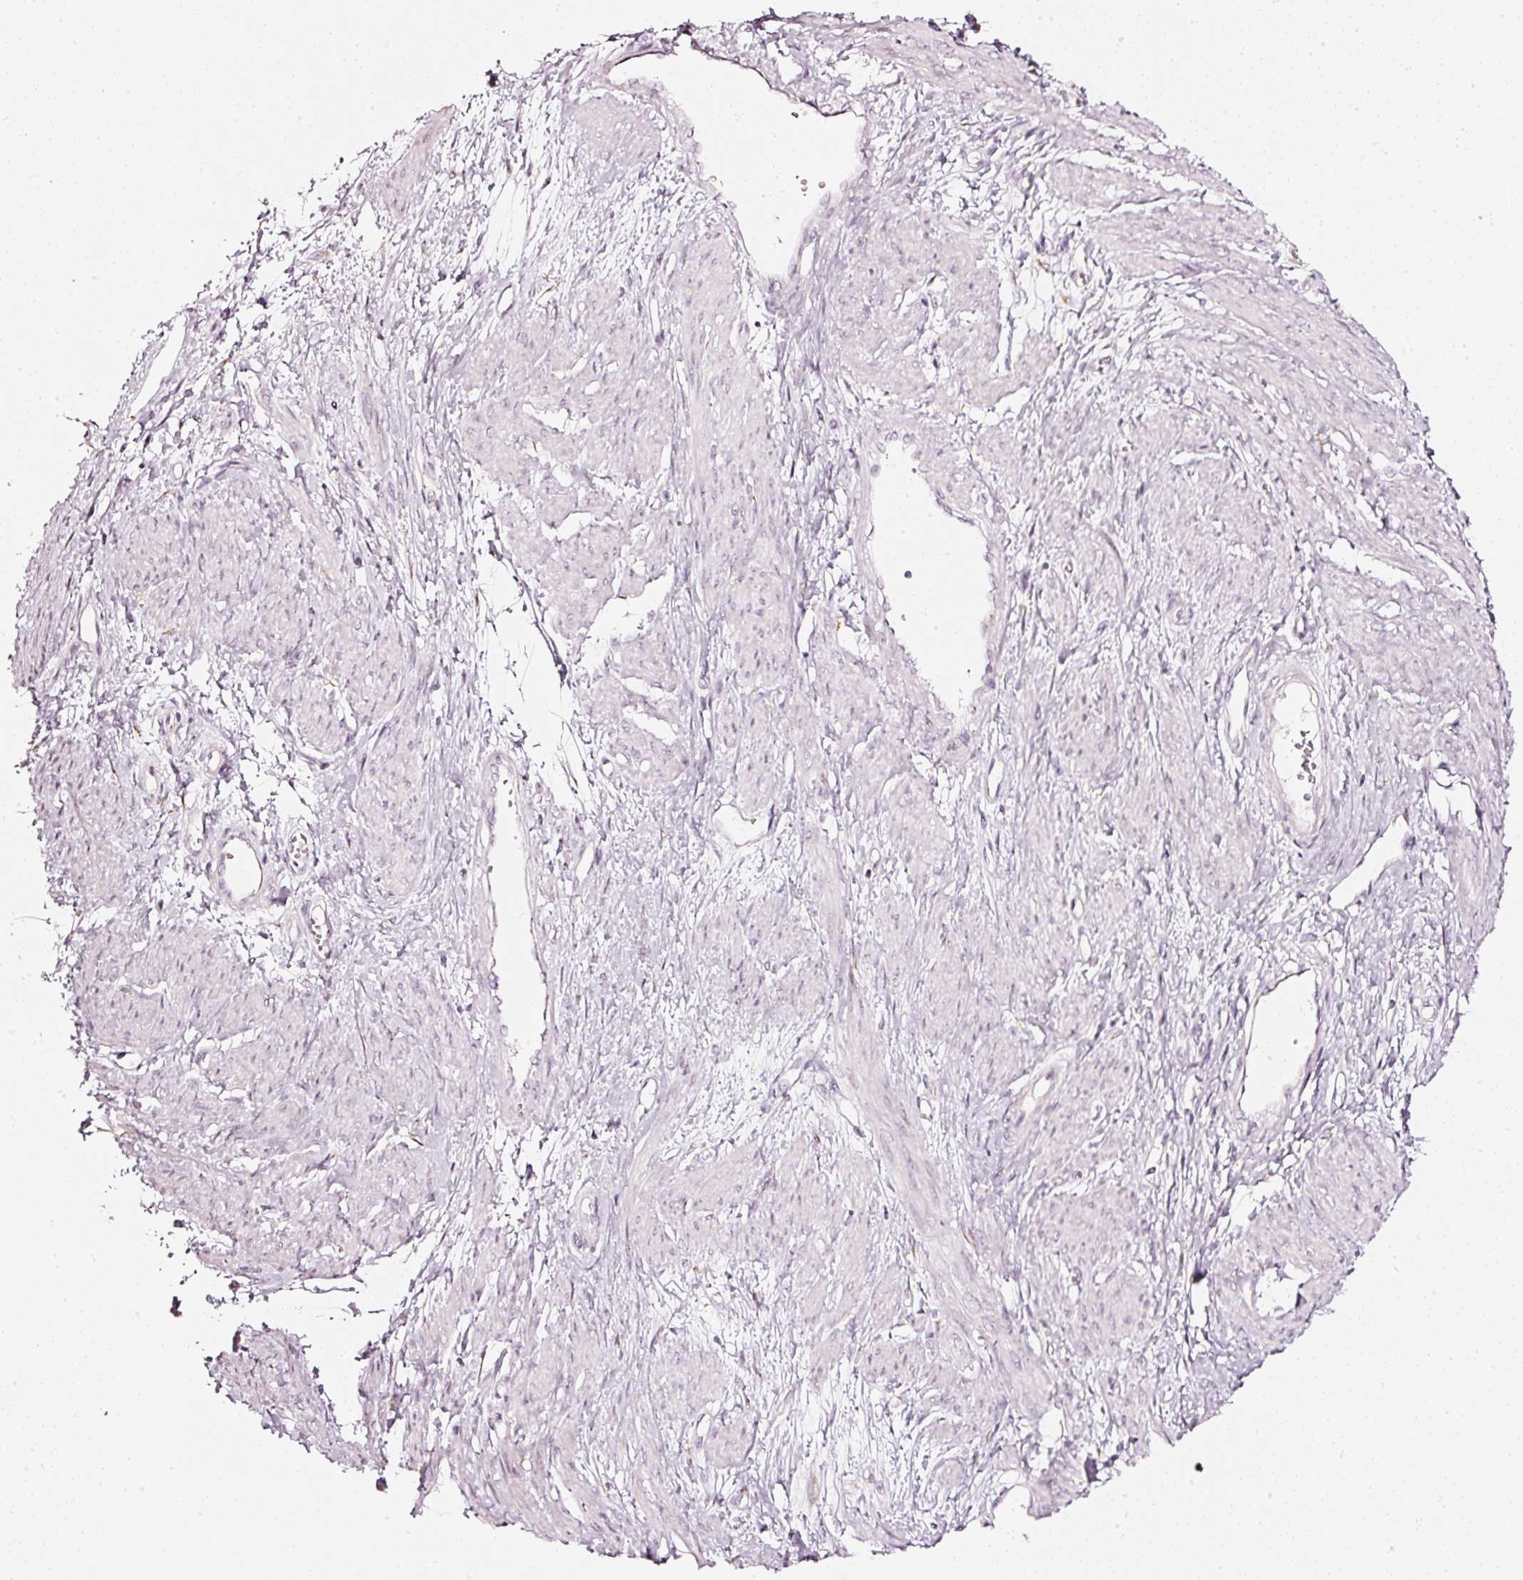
{"staining": {"intensity": "negative", "quantity": "none", "location": "none"}, "tissue": "smooth muscle", "cell_type": "Smooth muscle cells", "image_type": "normal", "snomed": [{"axis": "morphology", "description": "Normal tissue, NOS"}, {"axis": "topography", "description": "Smooth muscle"}, {"axis": "topography", "description": "Uterus"}], "caption": "Smooth muscle stained for a protein using immunohistochemistry displays no expression smooth muscle cells.", "gene": "SDF4", "patient": {"sex": "female", "age": 39}}